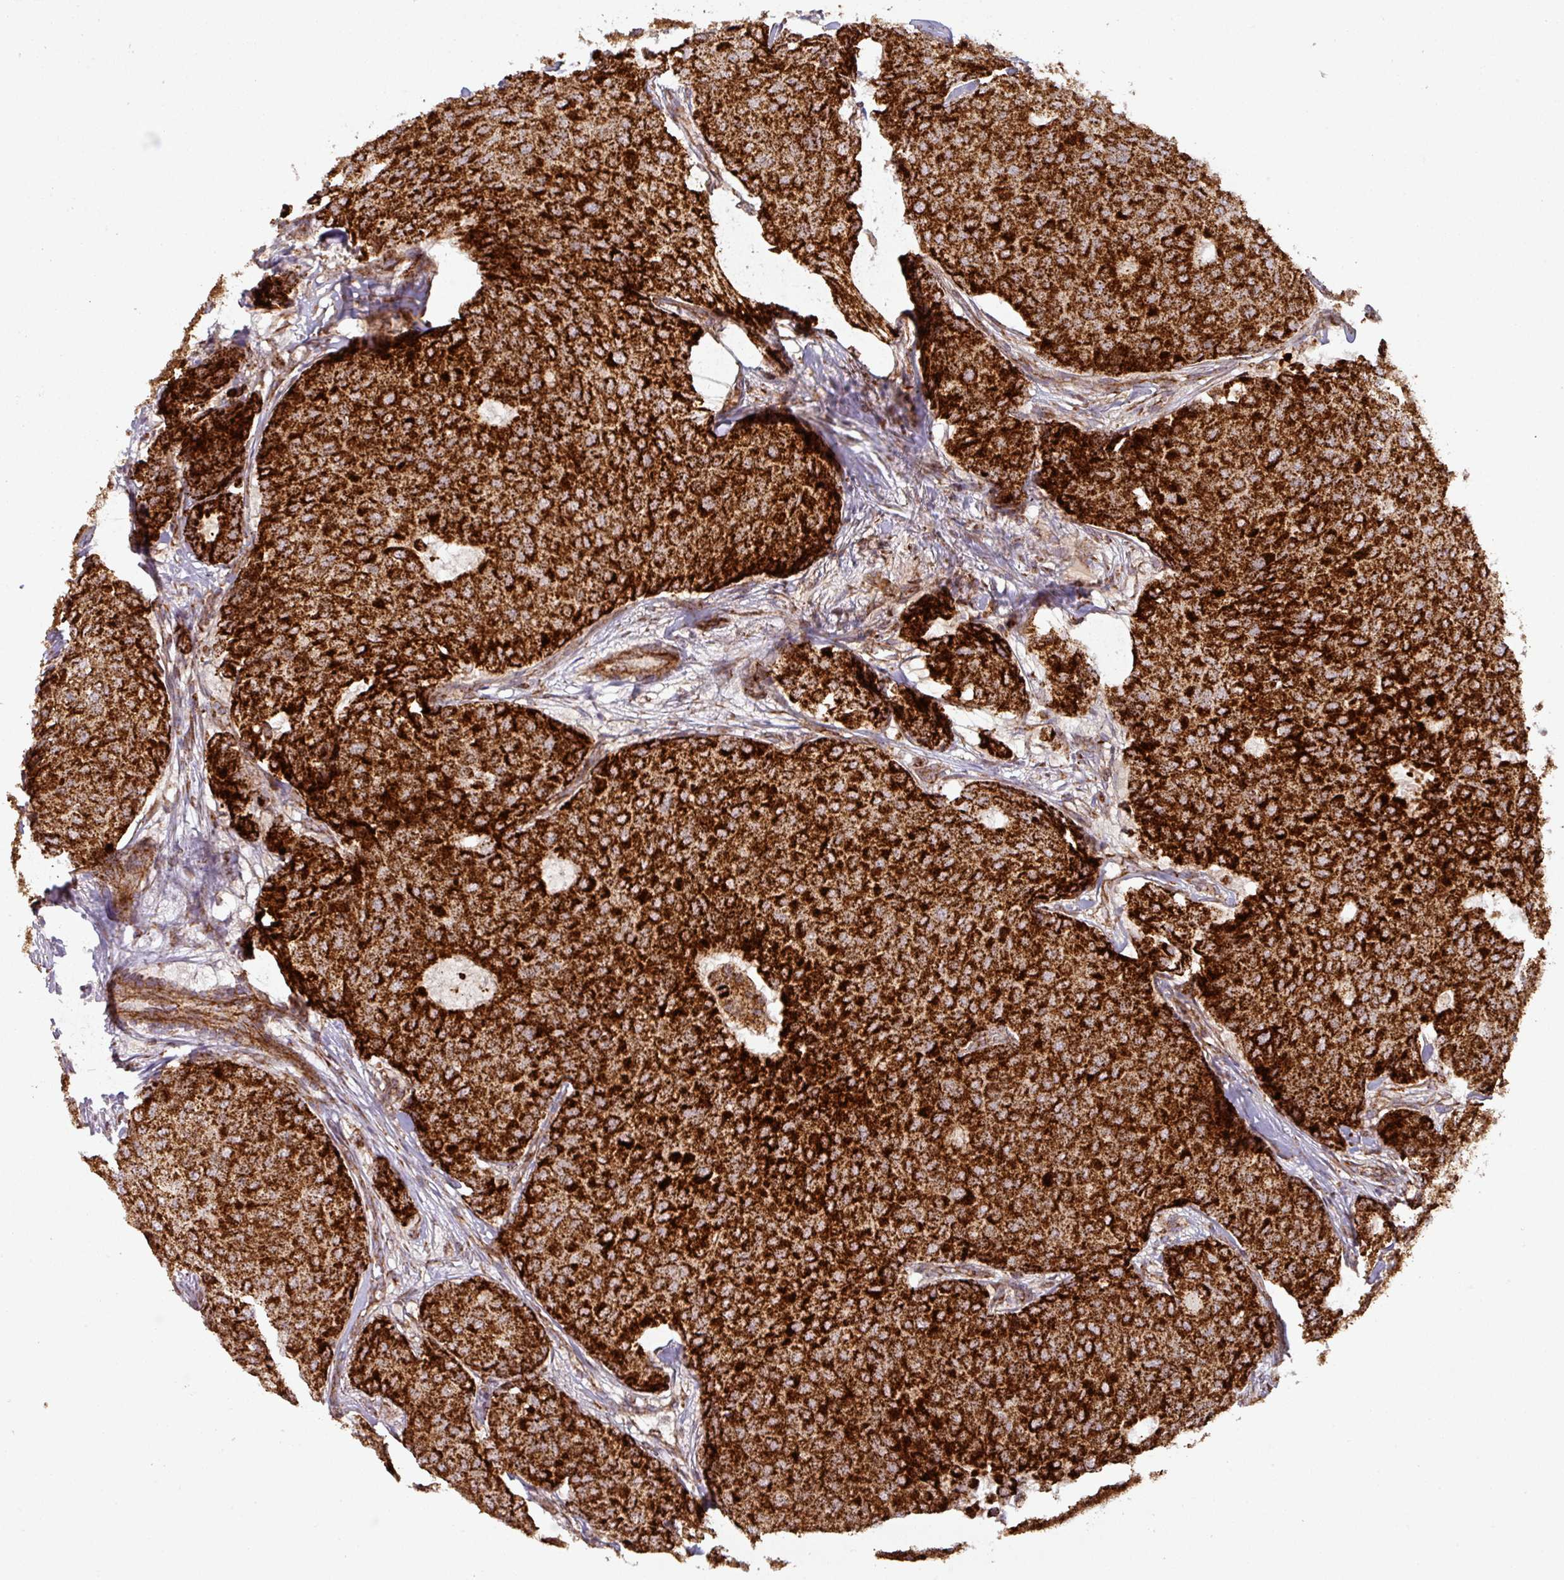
{"staining": {"intensity": "strong", "quantity": ">75%", "location": "cytoplasmic/membranous"}, "tissue": "breast cancer", "cell_type": "Tumor cells", "image_type": "cancer", "snomed": [{"axis": "morphology", "description": "Duct carcinoma"}, {"axis": "topography", "description": "Breast"}], "caption": "The micrograph exhibits immunohistochemical staining of intraductal carcinoma (breast). There is strong cytoplasmic/membranous staining is identified in about >75% of tumor cells.", "gene": "GPD2", "patient": {"sex": "female", "age": 75}}